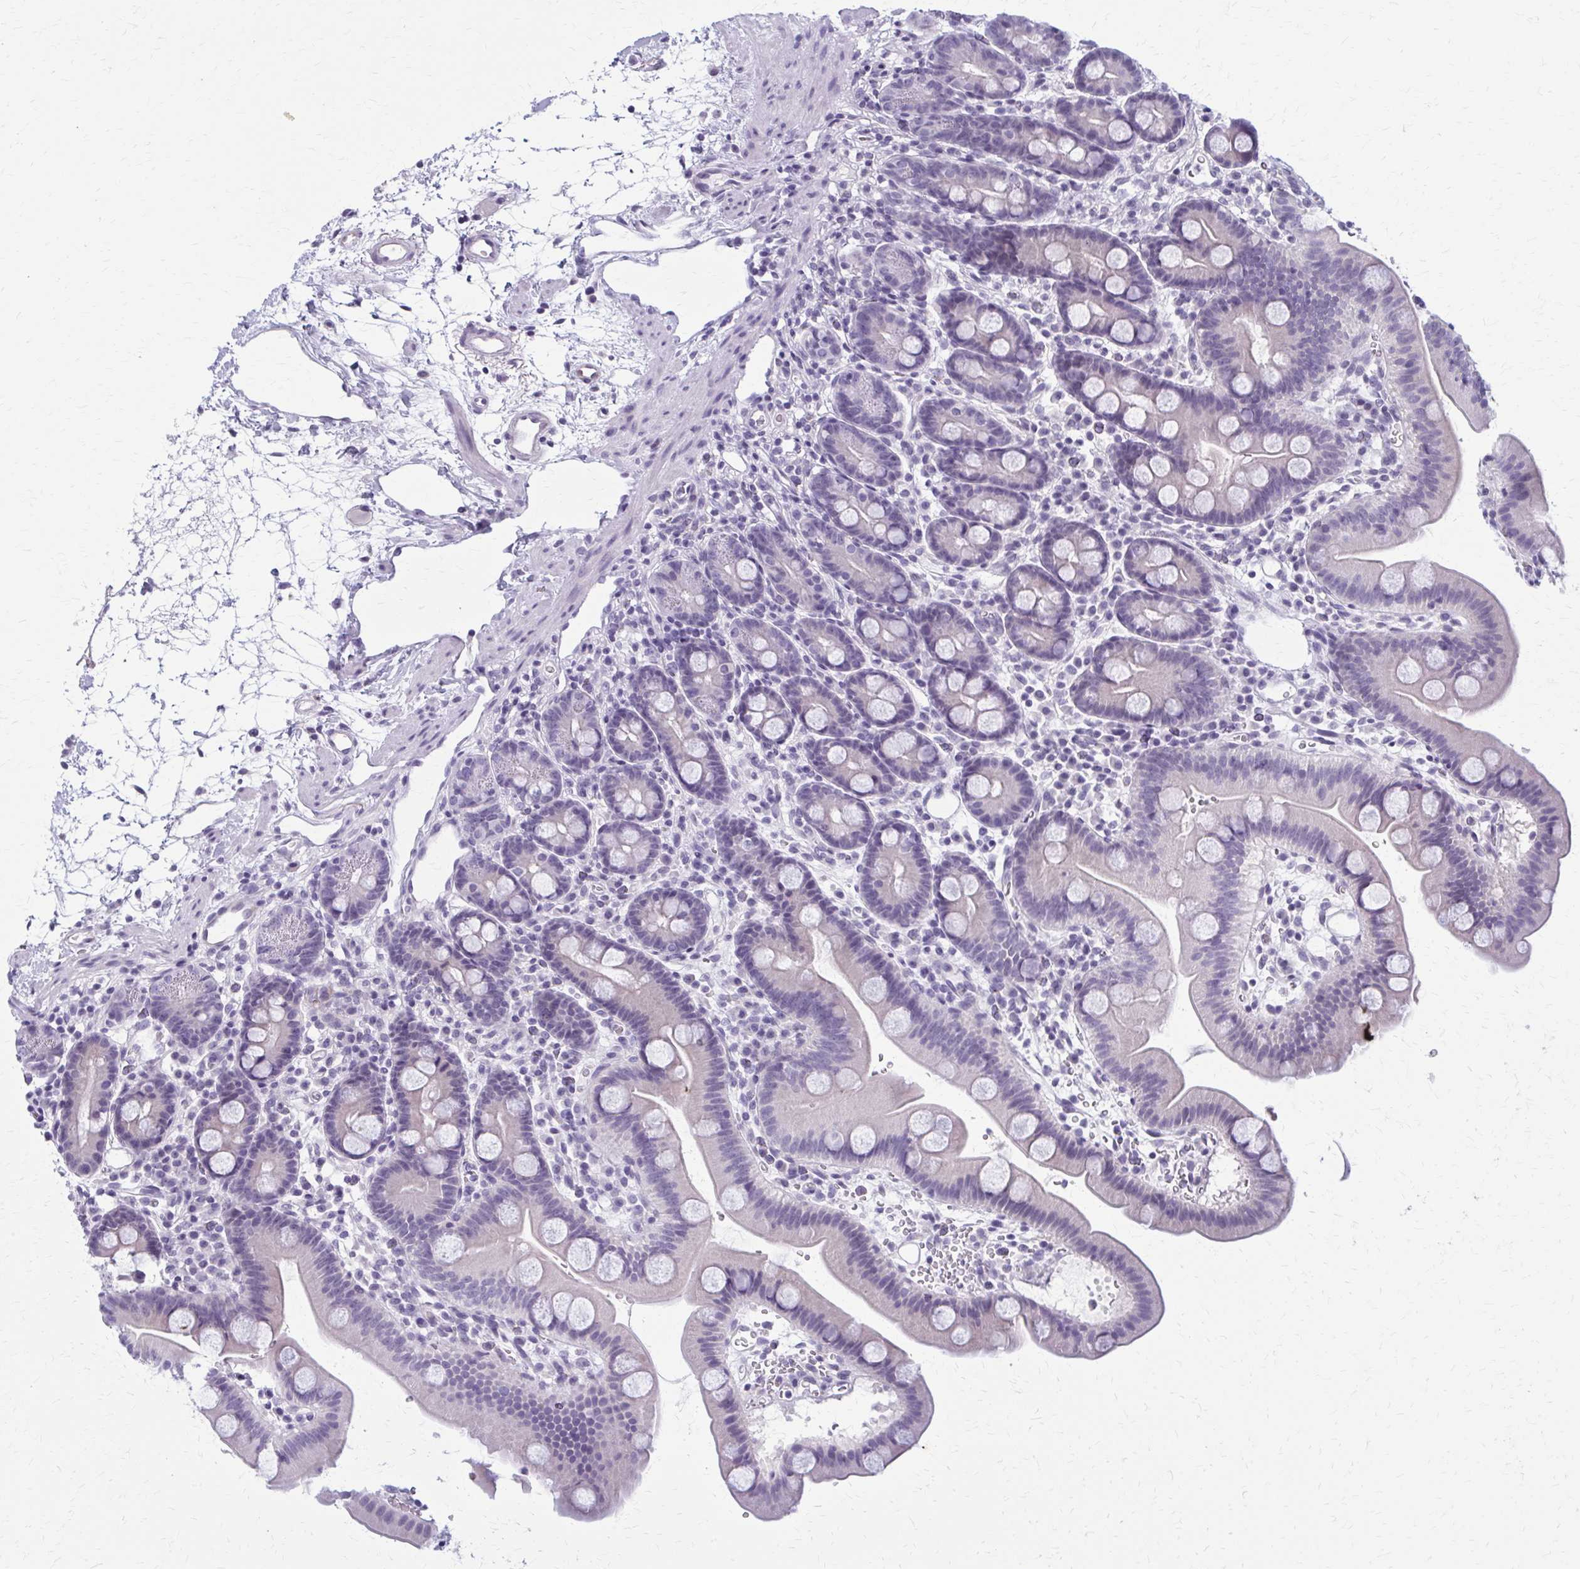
{"staining": {"intensity": "negative", "quantity": "none", "location": "none"}, "tissue": "duodenum", "cell_type": "Glandular cells", "image_type": "normal", "snomed": [{"axis": "morphology", "description": "Normal tissue, NOS"}, {"axis": "topography", "description": "Duodenum"}], "caption": "Glandular cells are negative for brown protein staining in unremarkable duodenum. (Stains: DAB (3,3'-diaminobenzidine) immunohistochemistry with hematoxylin counter stain, Microscopy: brightfield microscopy at high magnification).", "gene": "CASQ2", "patient": {"sex": "male", "age": 59}}